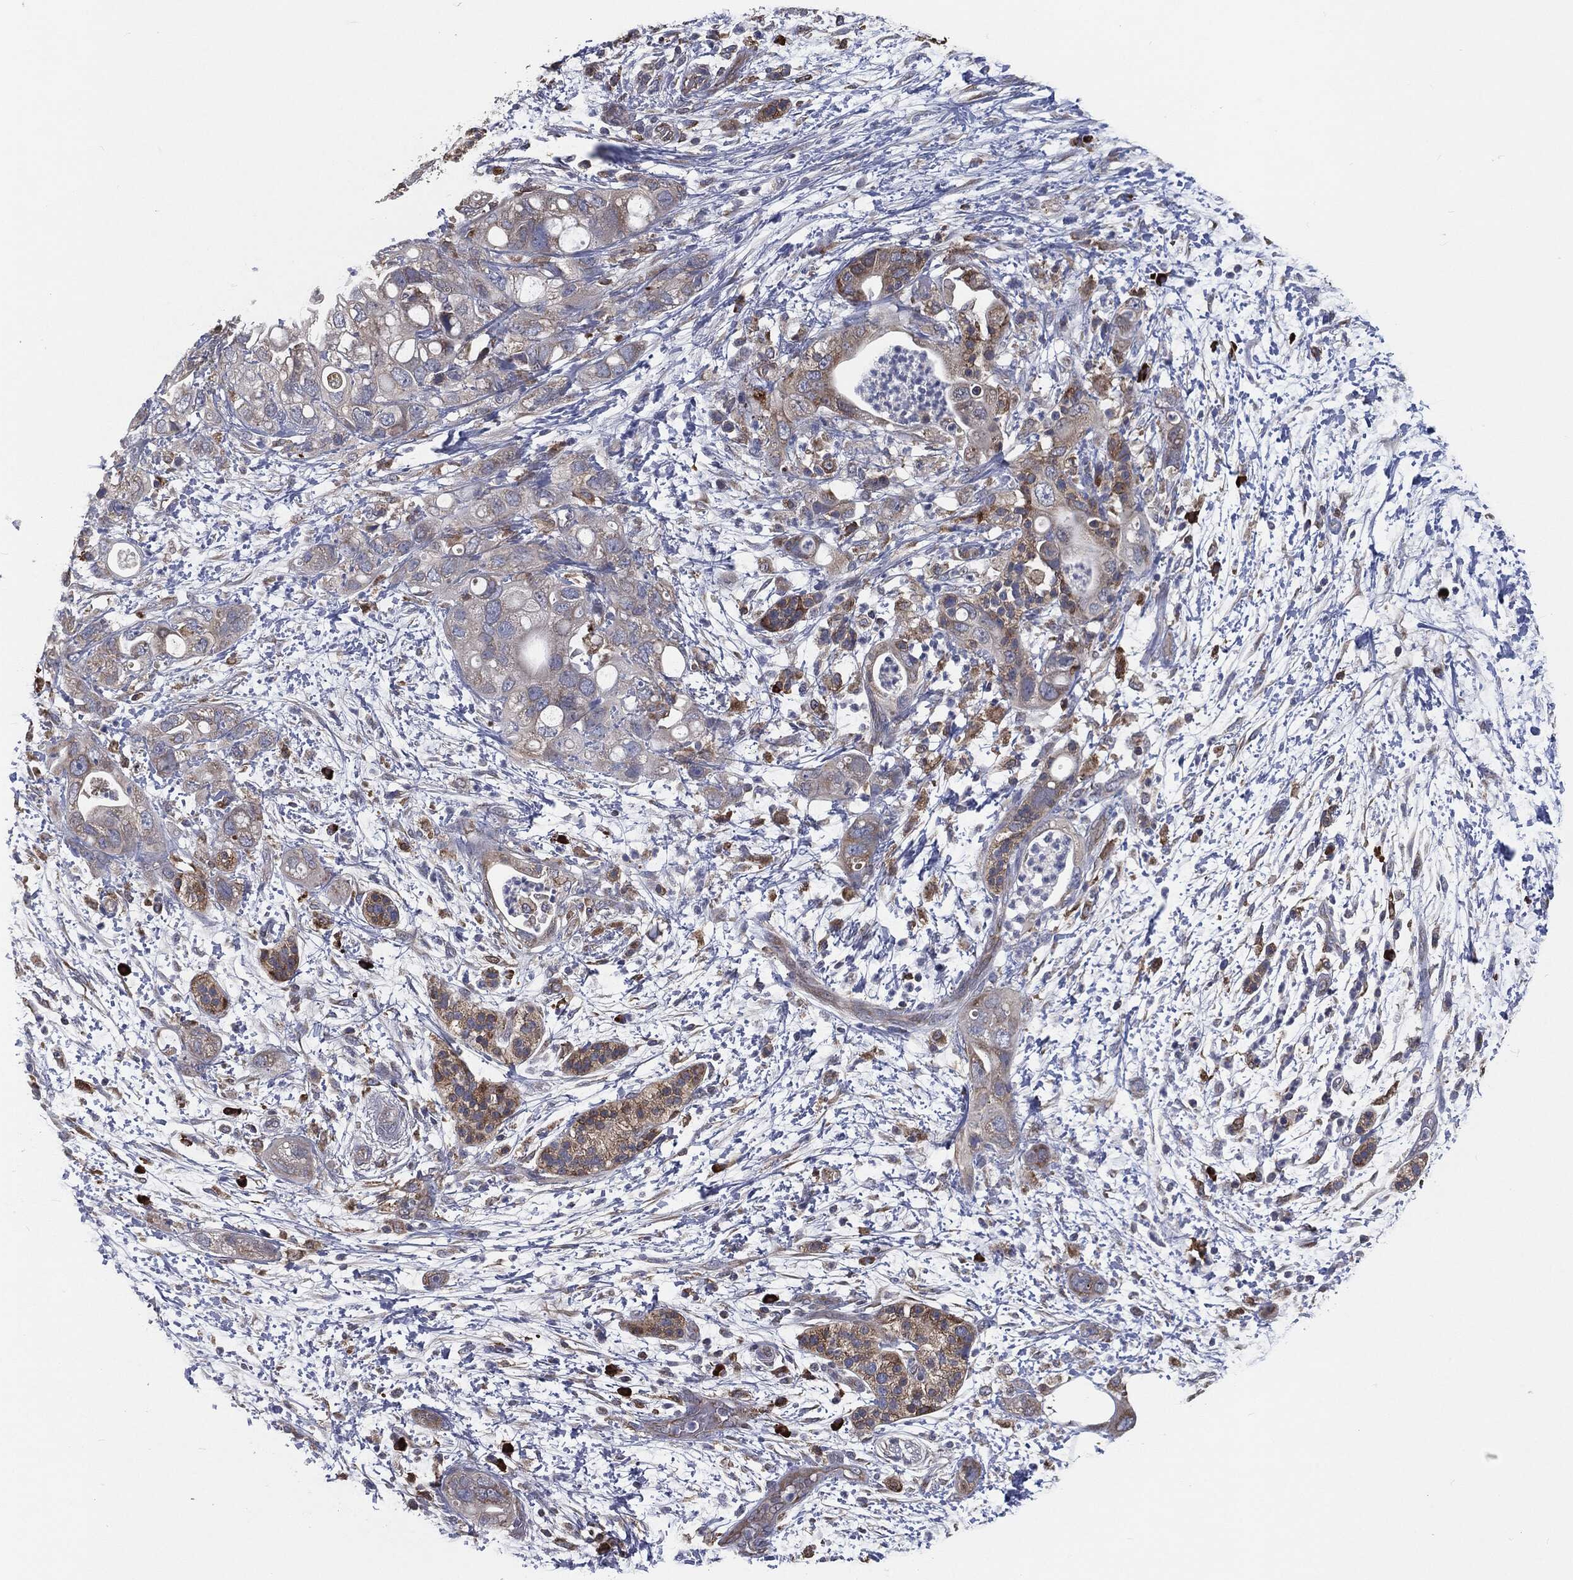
{"staining": {"intensity": "moderate", "quantity": "25%-75%", "location": "cytoplasmic/membranous"}, "tissue": "pancreatic cancer", "cell_type": "Tumor cells", "image_type": "cancer", "snomed": [{"axis": "morphology", "description": "Adenocarcinoma, NOS"}, {"axis": "topography", "description": "Pancreas"}], "caption": "Protein expression analysis of human adenocarcinoma (pancreatic) reveals moderate cytoplasmic/membranous staining in about 25%-75% of tumor cells. The staining was performed using DAB (3,3'-diaminobenzidine) to visualize the protein expression in brown, while the nuclei were stained in blue with hematoxylin (Magnification: 20x).", "gene": "PRDX4", "patient": {"sex": "female", "age": 72}}